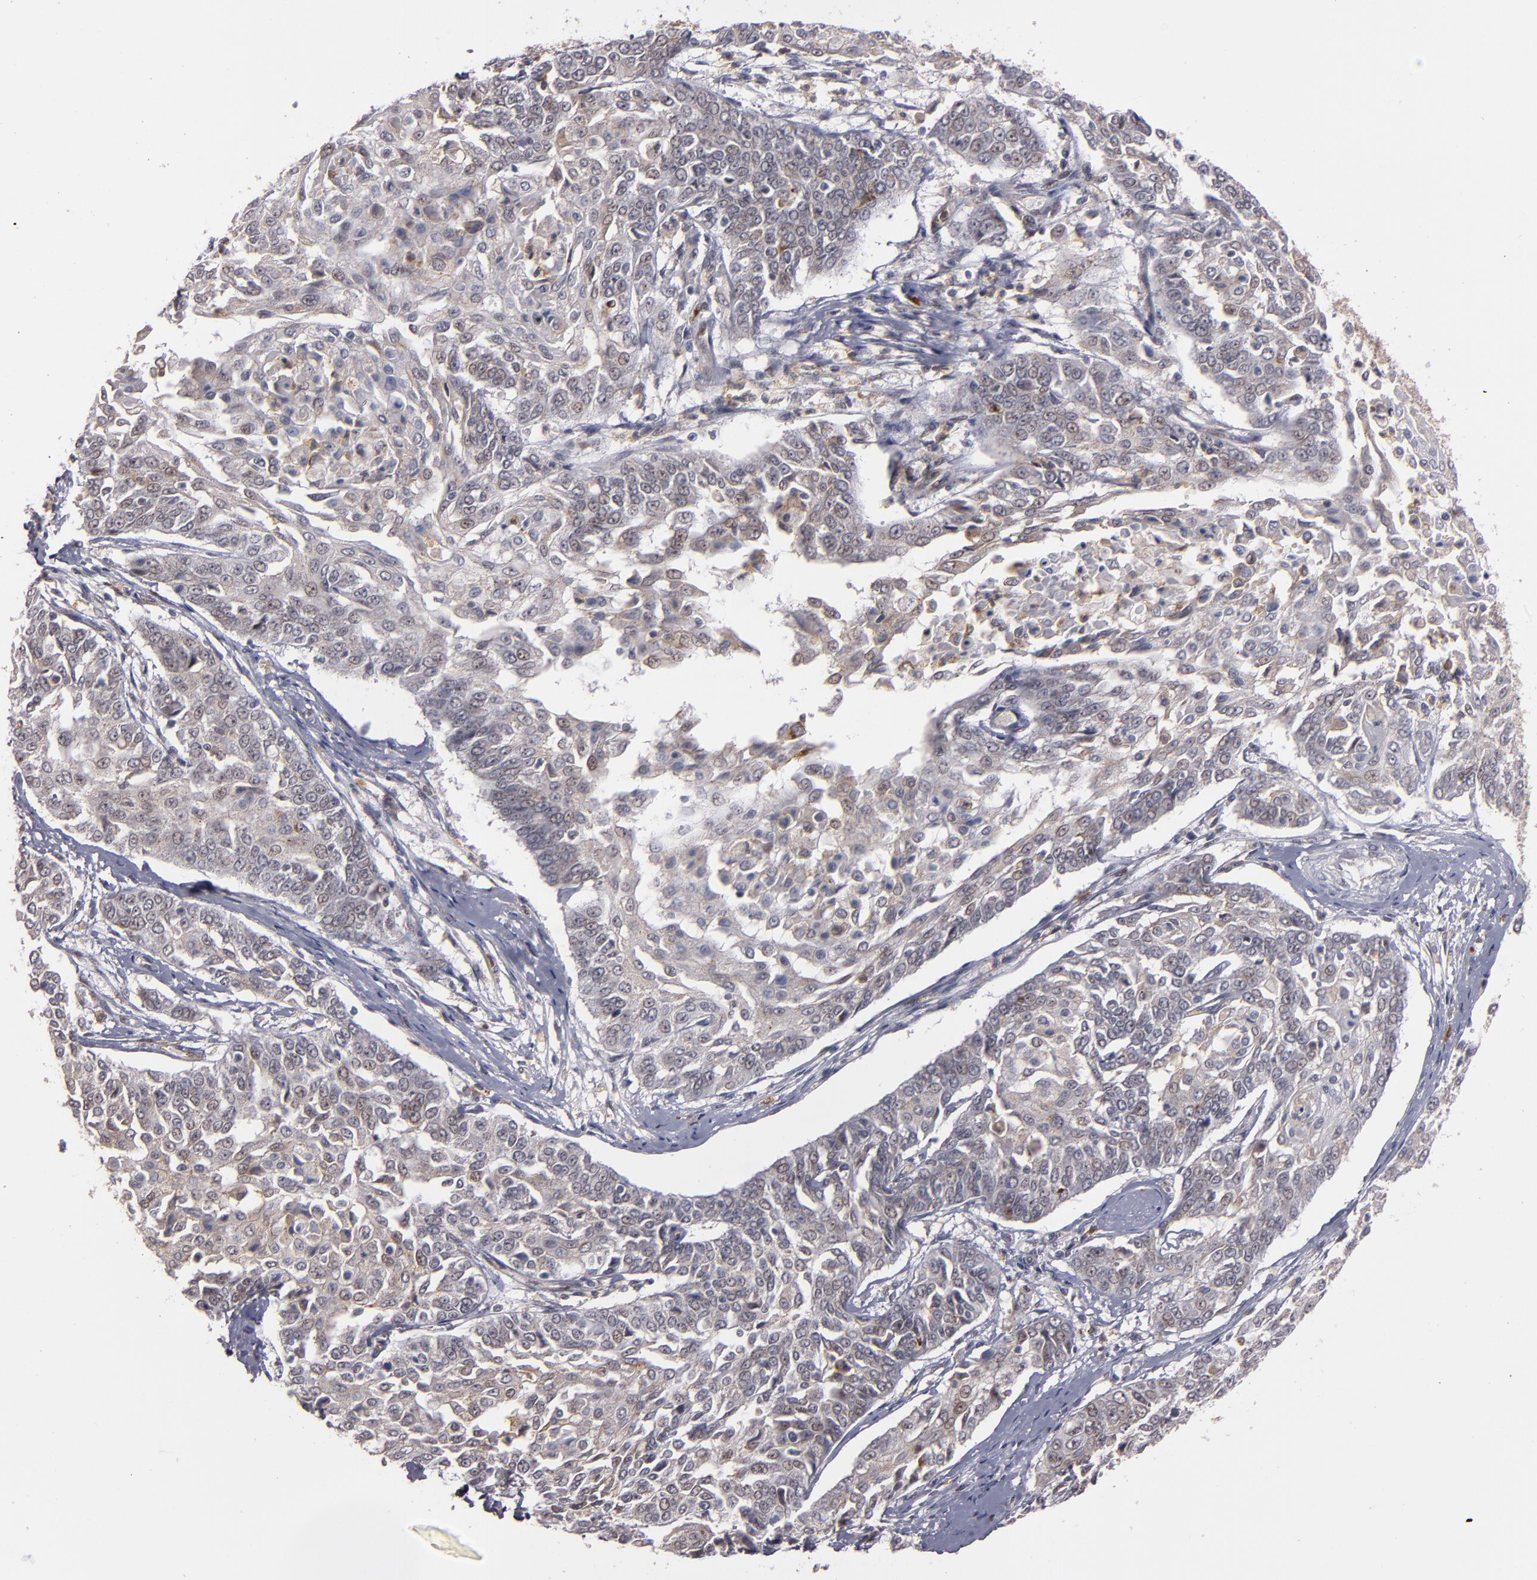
{"staining": {"intensity": "weak", "quantity": ">75%", "location": "cytoplasmic/membranous,nuclear"}, "tissue": "cervical cancer", "cell_type": "Tumor cells", "image_type": "cancer", "snomed": [{"axis": "morphology", "description": "Squamous cell carcinoma, NOS"}, {"axis": "topography", "description": "Cervix"}], "caption": "IHC (DAB (3,3'-diaminobenzidine)) staining of human cervical cancer displays weak cytoplasmic/membranous and nuclear protein expression in approximately >75% of tumor cells. (brown staining indicates protein expression, while blue staining denotes nuclei).", "gene": "STX3", "patient": {"sex": "female", "age": 64}}